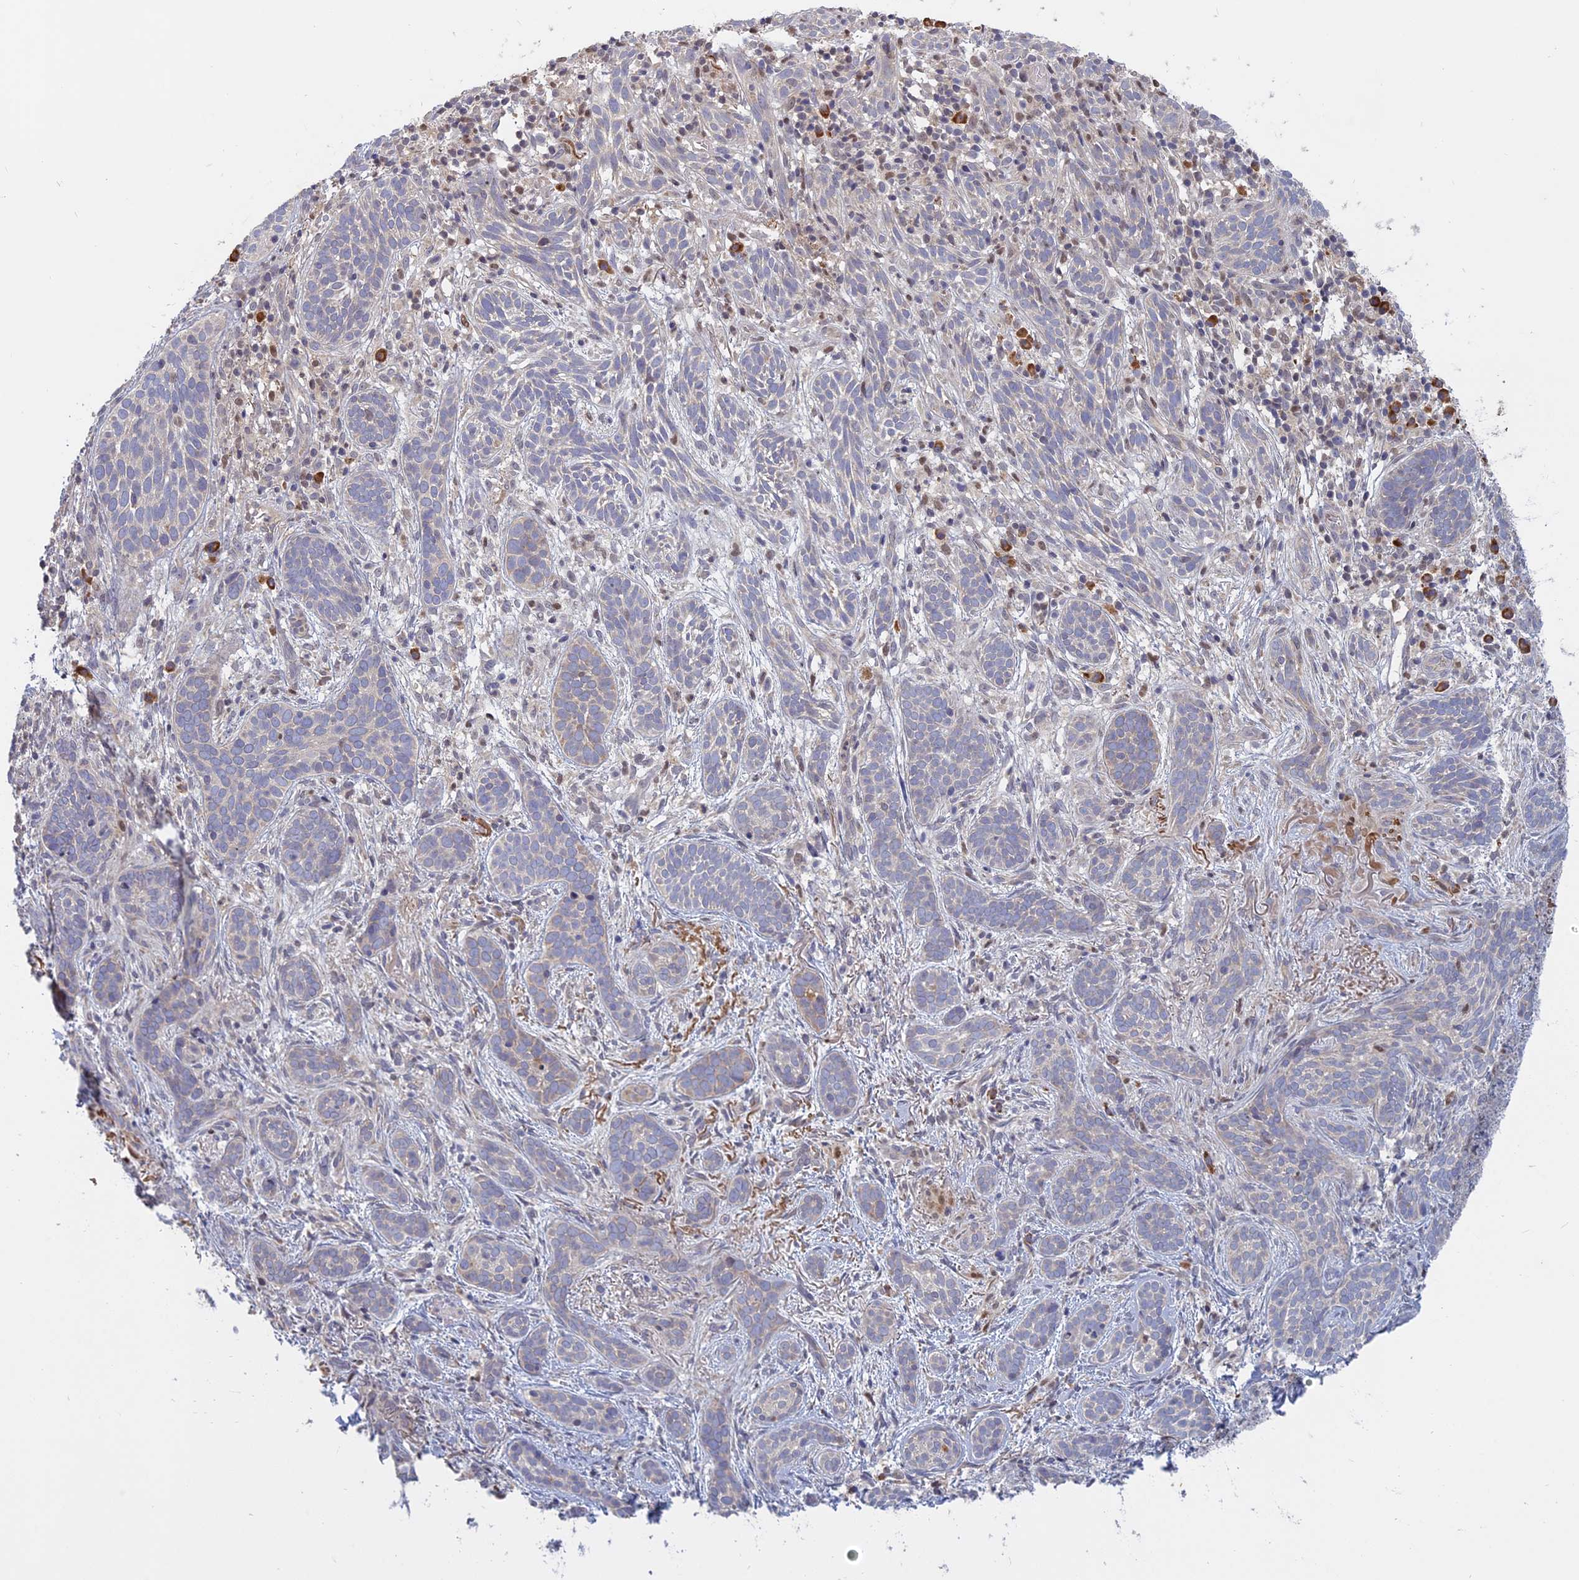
{"staining": {"intensity": "negative", "quantity": "none", "location": "none"}, "tissue": "skin cancer", "cell_type": "Tumor cells", "image_type": "cancer", "snomed": [{"axis": "morphology", "description": "Basal cell carcinoma"}, {"axis": "topography", "description": "Skin"}], "caption": "This is an immunohistochemistry (IHC) image of human skin cancer (basal cell carcinoma). There is no positivity in tumor cells.", "gene": "TMEM208", "patient": {"sex": "male", "age": 71}}